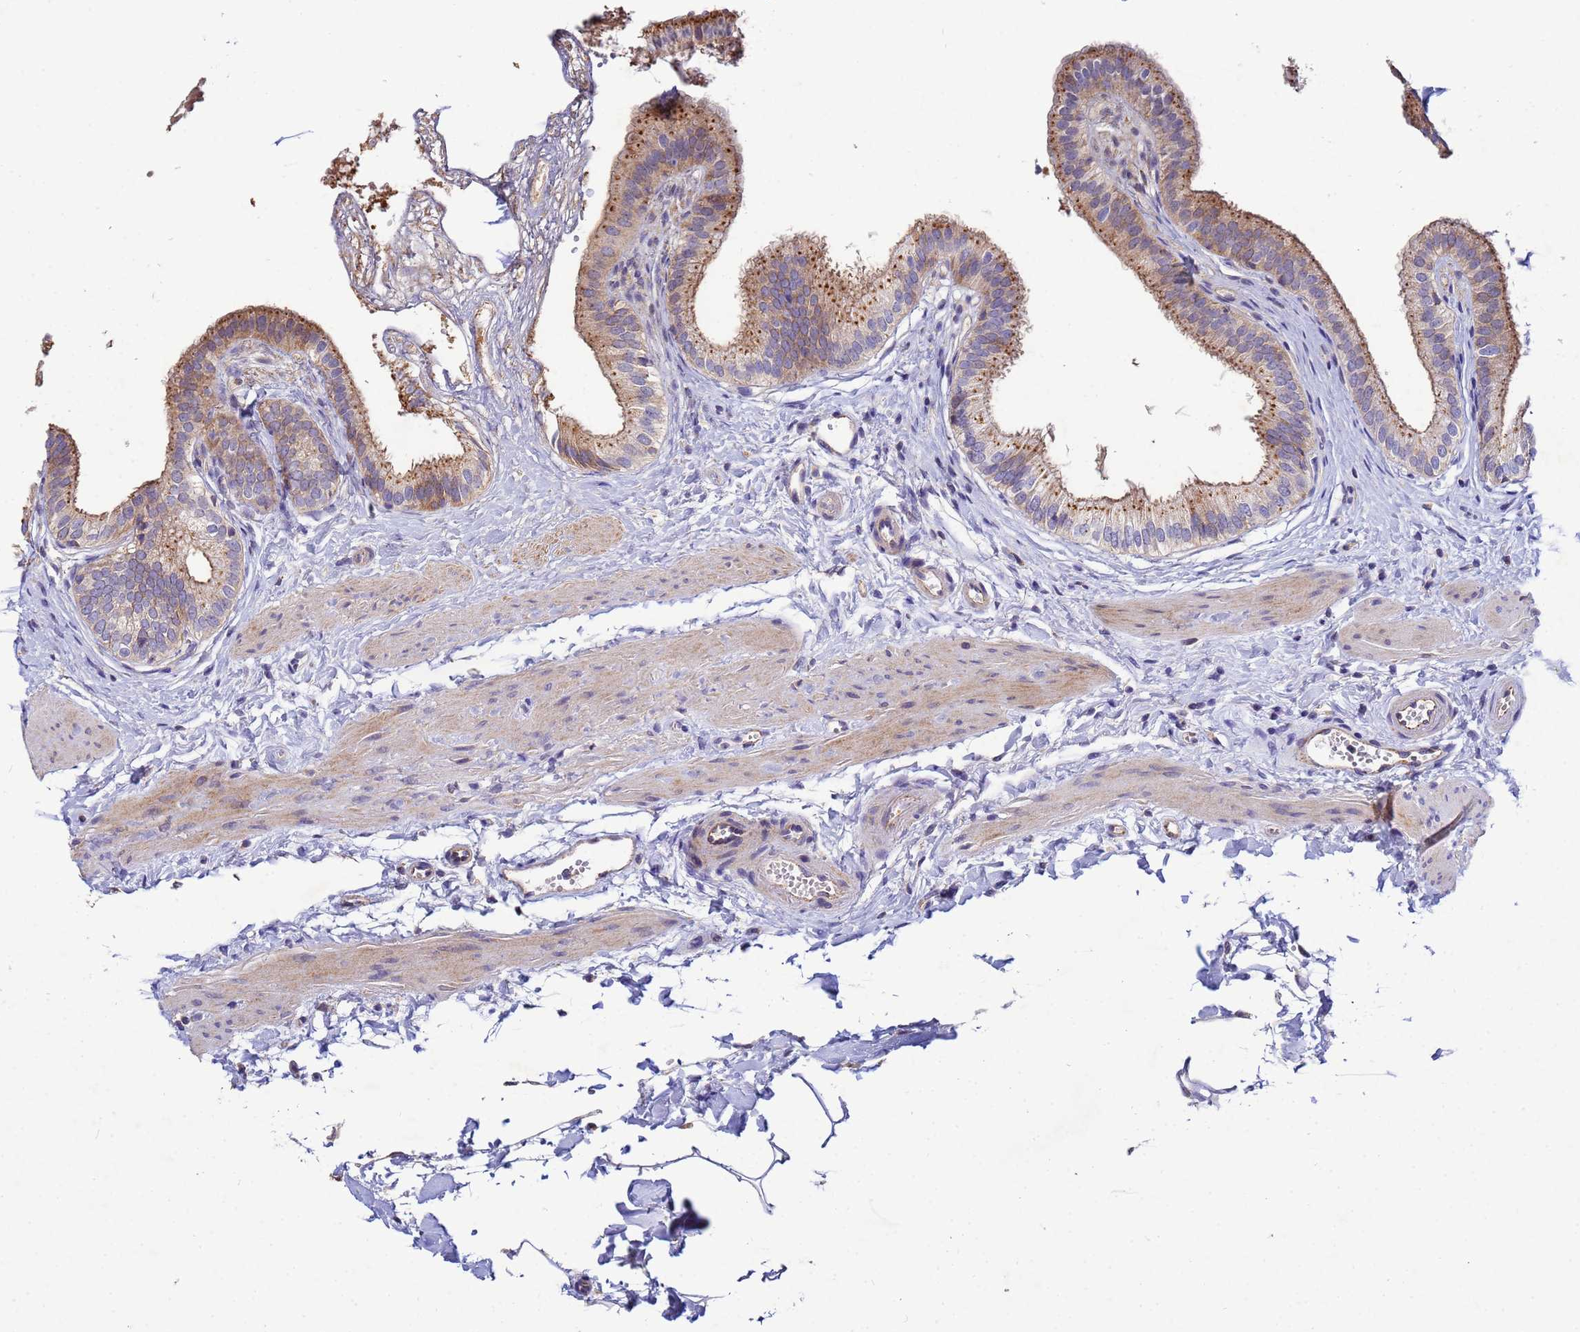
{"staining": {"intensity": "moderate", "quantity": ">75%", "location": "cytoplasmic/membranous"}, "tissue": "gallbladder", "cell_type": "Glandular cells", "image_type": "normal", "snomed": [{"axis": "morphology", "description": "Normal tissue, NOS"}, {"axis": "topography", "description": "Gallbladder"}], "caption": "This photomicrograph demonstrates immunohistochemistry (IHC) staining of normal human gallbladder, with medium moderate cytoplasmic/membranous positivity in approximately >75% of glandular cells.", "gene": "CDC34", "patient": {"sex": "female", "age": 54}}